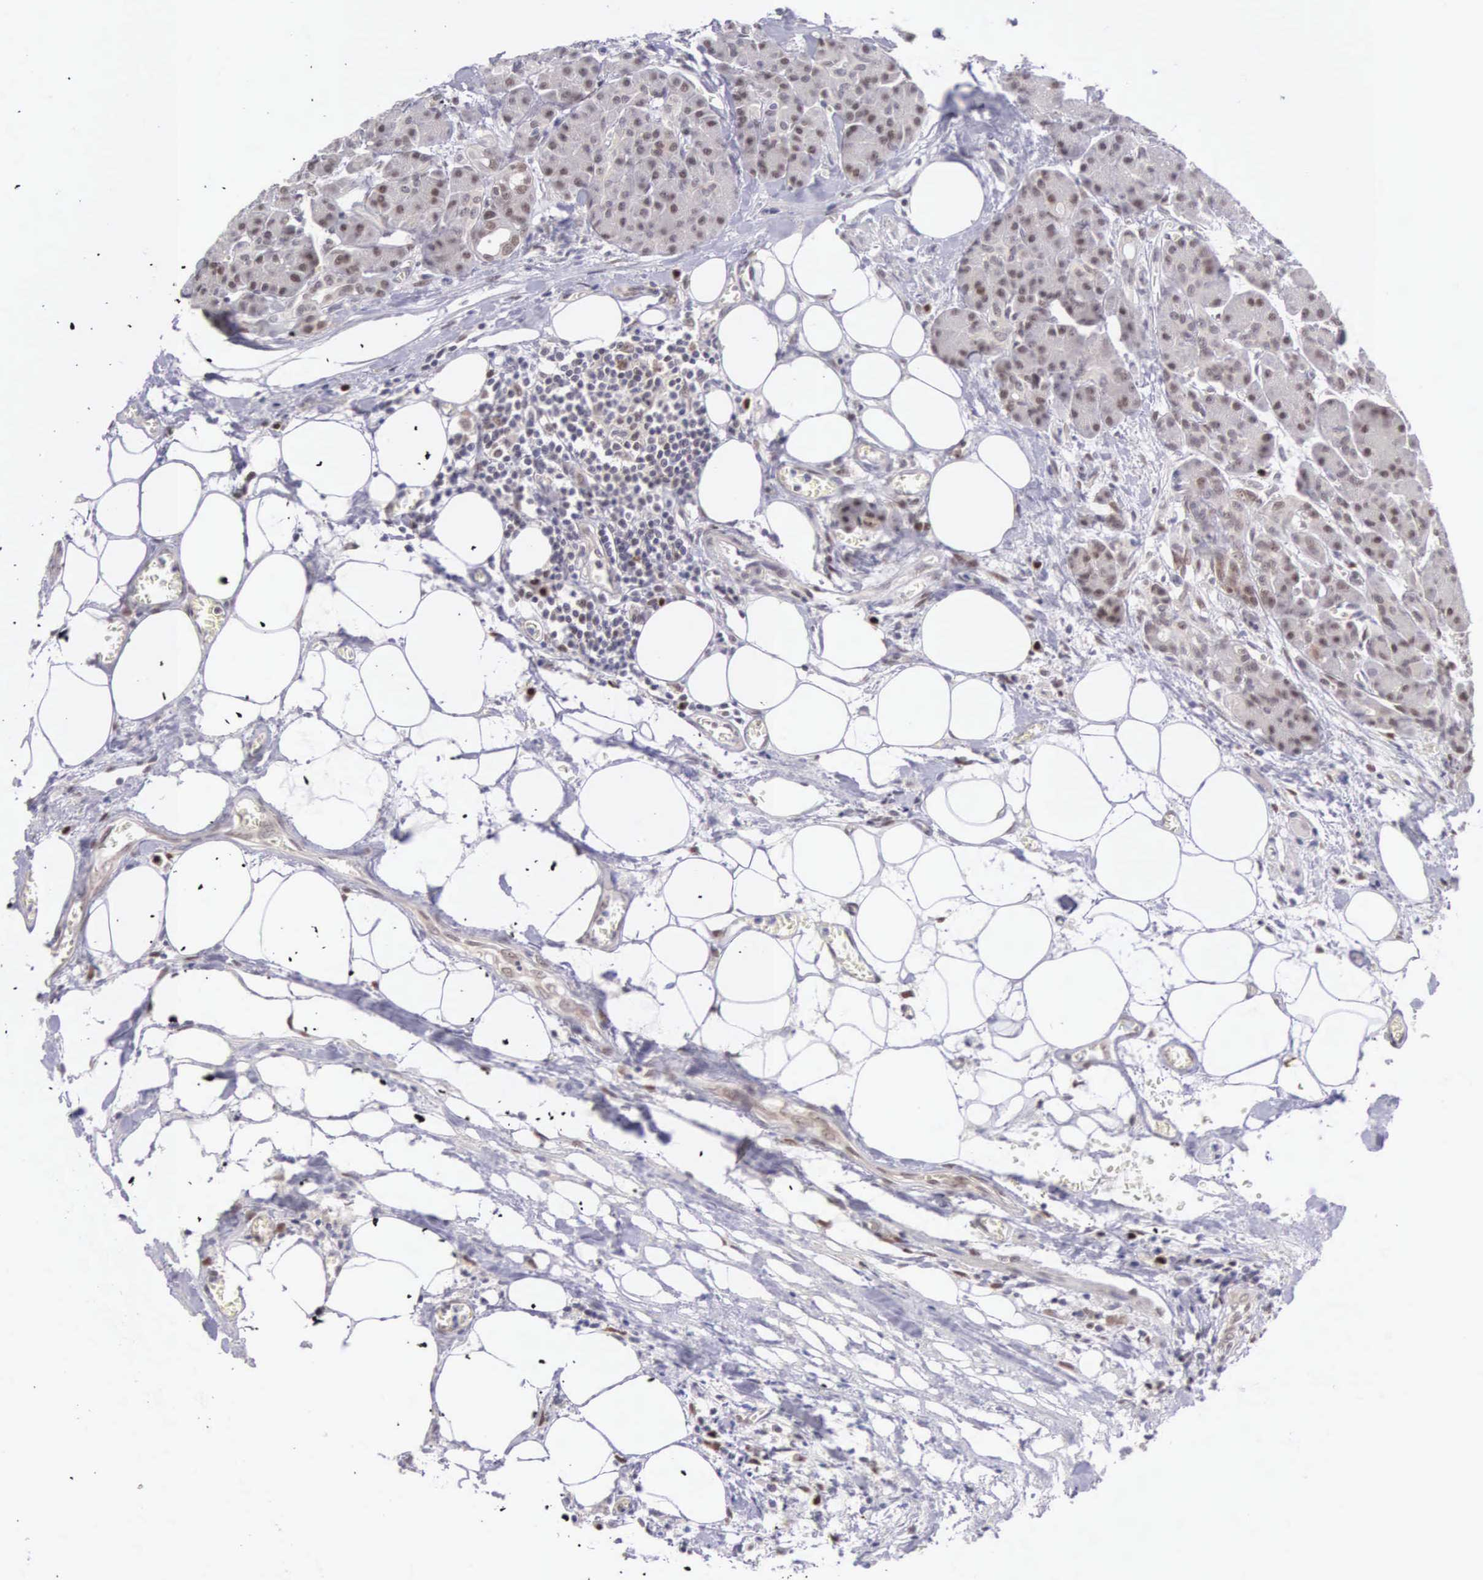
{"staining": {"intensity": "weak", "quantity": ">75%", "location": "nuclear"}, "tissue": "pancreas", "cell_type": "Exocrine glandular cells", "image_type": "normal", "snomed": [{"axis": "morphology", "description": "Normal tissue, NOS"}, {"axis": "topography", "description": "Pancreas"}], "caption": "Pancreas stained with a brown dye shows weak nuclear positive positivity in about >75% of exocrine glandular cells.", "gene": "CCDC117", "patient": {"sex": "male", "age": 73}}